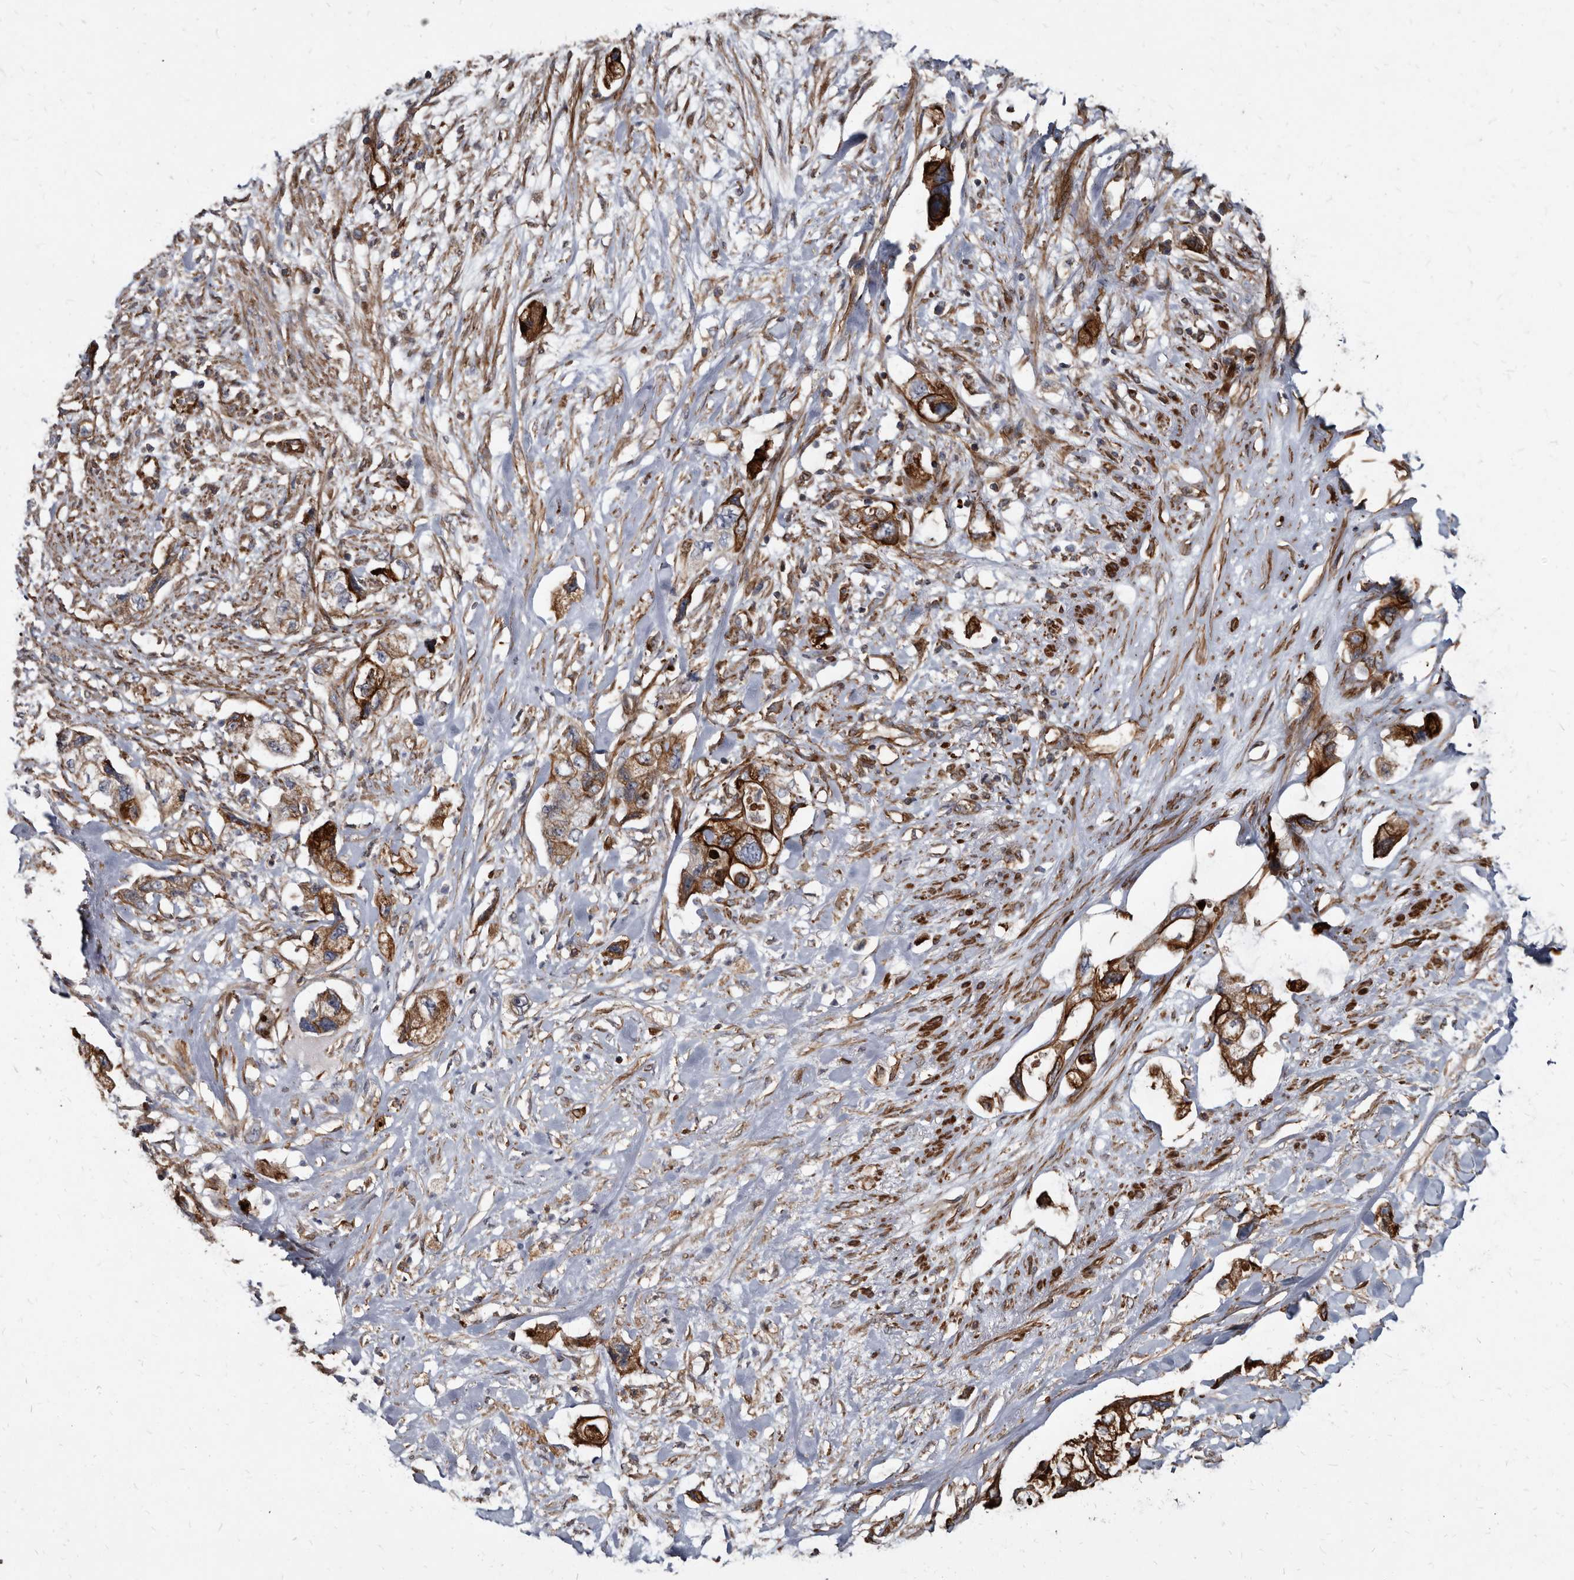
{"staining": {"intensity": "strong", "quantity": ">75%", "location": "cytoplasmic/membranous"}, "tissue": "pancreatic cancer", "cell_type": "Tumor cells", "image_type": "cancer", "snomed": [{"axis": "morphology", "description": "Adenocarcinoma, NOS"}, {"axis": "topography", "description": "Pancreas"}], "caption": "Immunohistochemical staining of human pancreatic cancer (adenocarcinoma) demonstrates strong cytoplasmic/membranous protein staining in about >75% of tumor cells. (DAB IHC with brightfield microscopy, high magnification).", "gene": "KCTD20", "patient": {"sex": "female", "age": 73}}